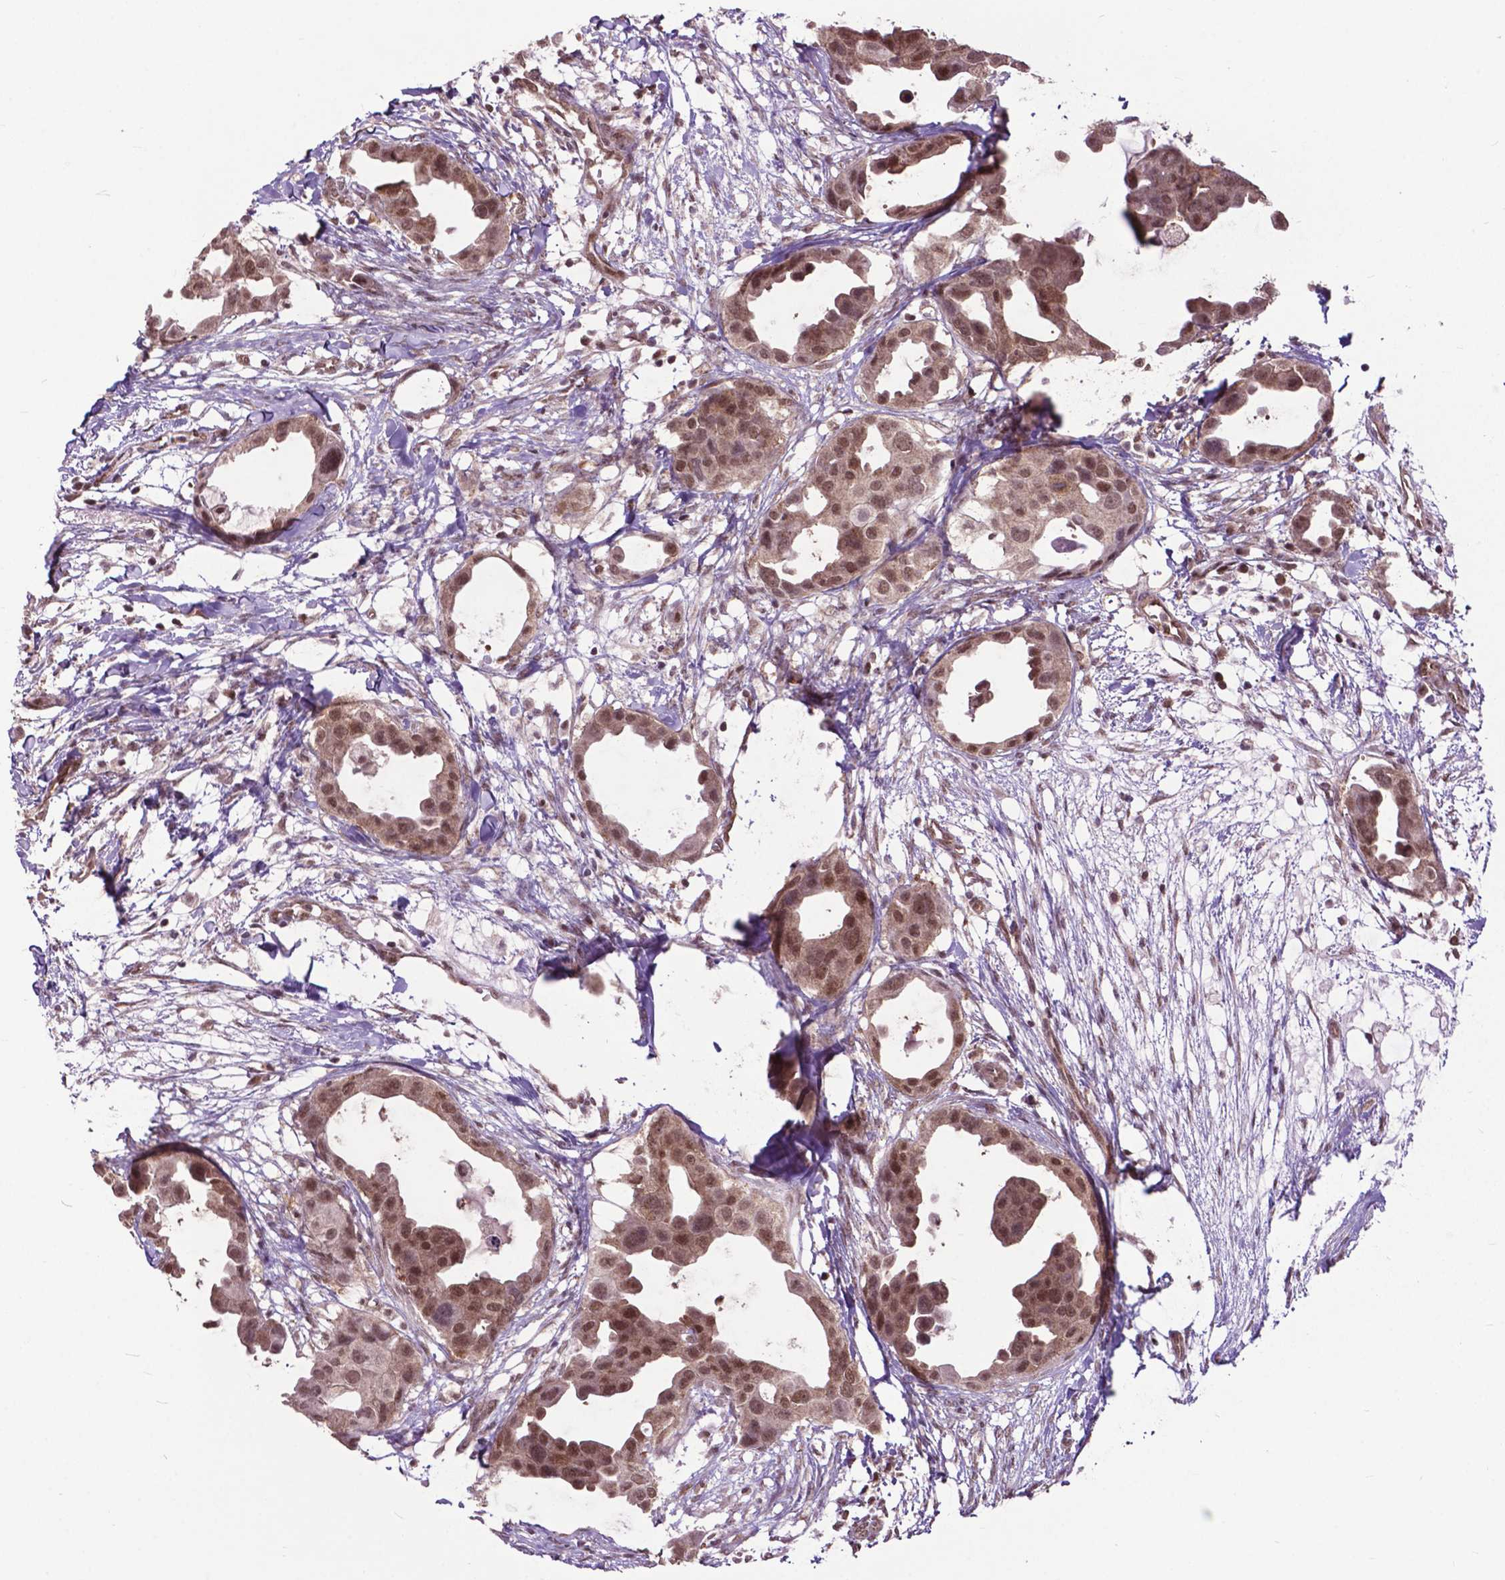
{"staining": {"intensity": "moderate", "quantity": ">75%", "location": "nuclear"}, "tissue": "breast cancer", "cell_type": "Tumor cells", "image_type": "cancer", "snomed": [{"axis": "morphology", "description": "Duct carcinoma"}, {"axis": "topography", "description": "Breast"}], "caption": "Immunohistochemistry (IHC) image of breast cancer (invasive ductal carcinoma) stained for a protein (brown), which displays medium levels of moderate nuclear staining in approximately >75% of tumor cells.", "gene": "FAF1", "patient": {"sex": "female", "age": 38}}